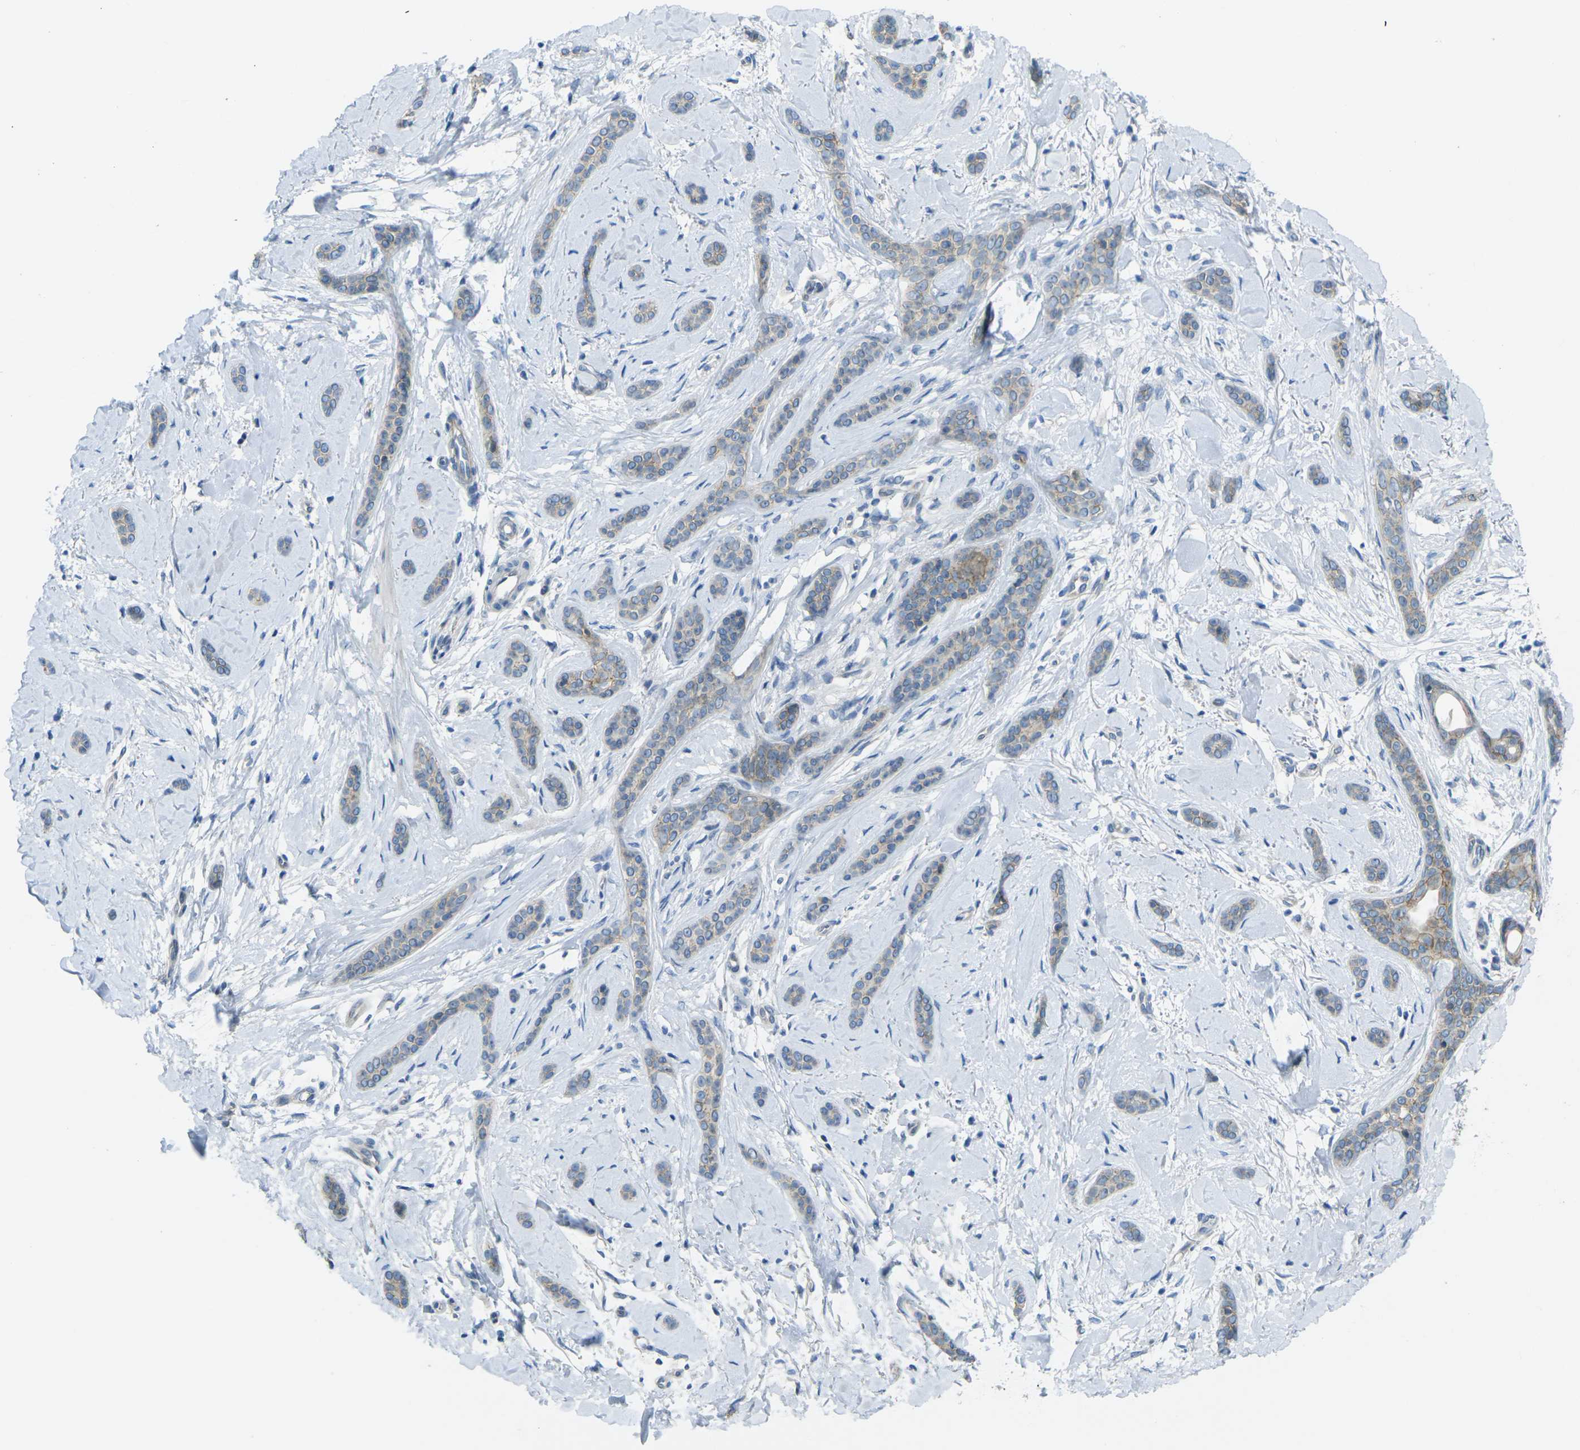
{"staining": {"intensity": "weak", "quantity": "25%-75%", "location": "cytoplasmic/membranous"}, "tissue": "skin cancer", "cell_type": "Tumor cells", "image_type": "cancer", "snomed": [{"axis": "morphology", "description": "Basal cell carcinoma"}, {"axis": "morphology", "description": "Adnexal tumor, benign"}, {"axis": "topography", "description": "Skin"}], "caption": "There is low levels of weak cytoplasmic/membranous positivity in tumor cells of skin cancer, as demonstrated by immunohistochemical staining (brown color).", "gene": "RHBDD1", "patient": {"sex": "female", "age": 42}}